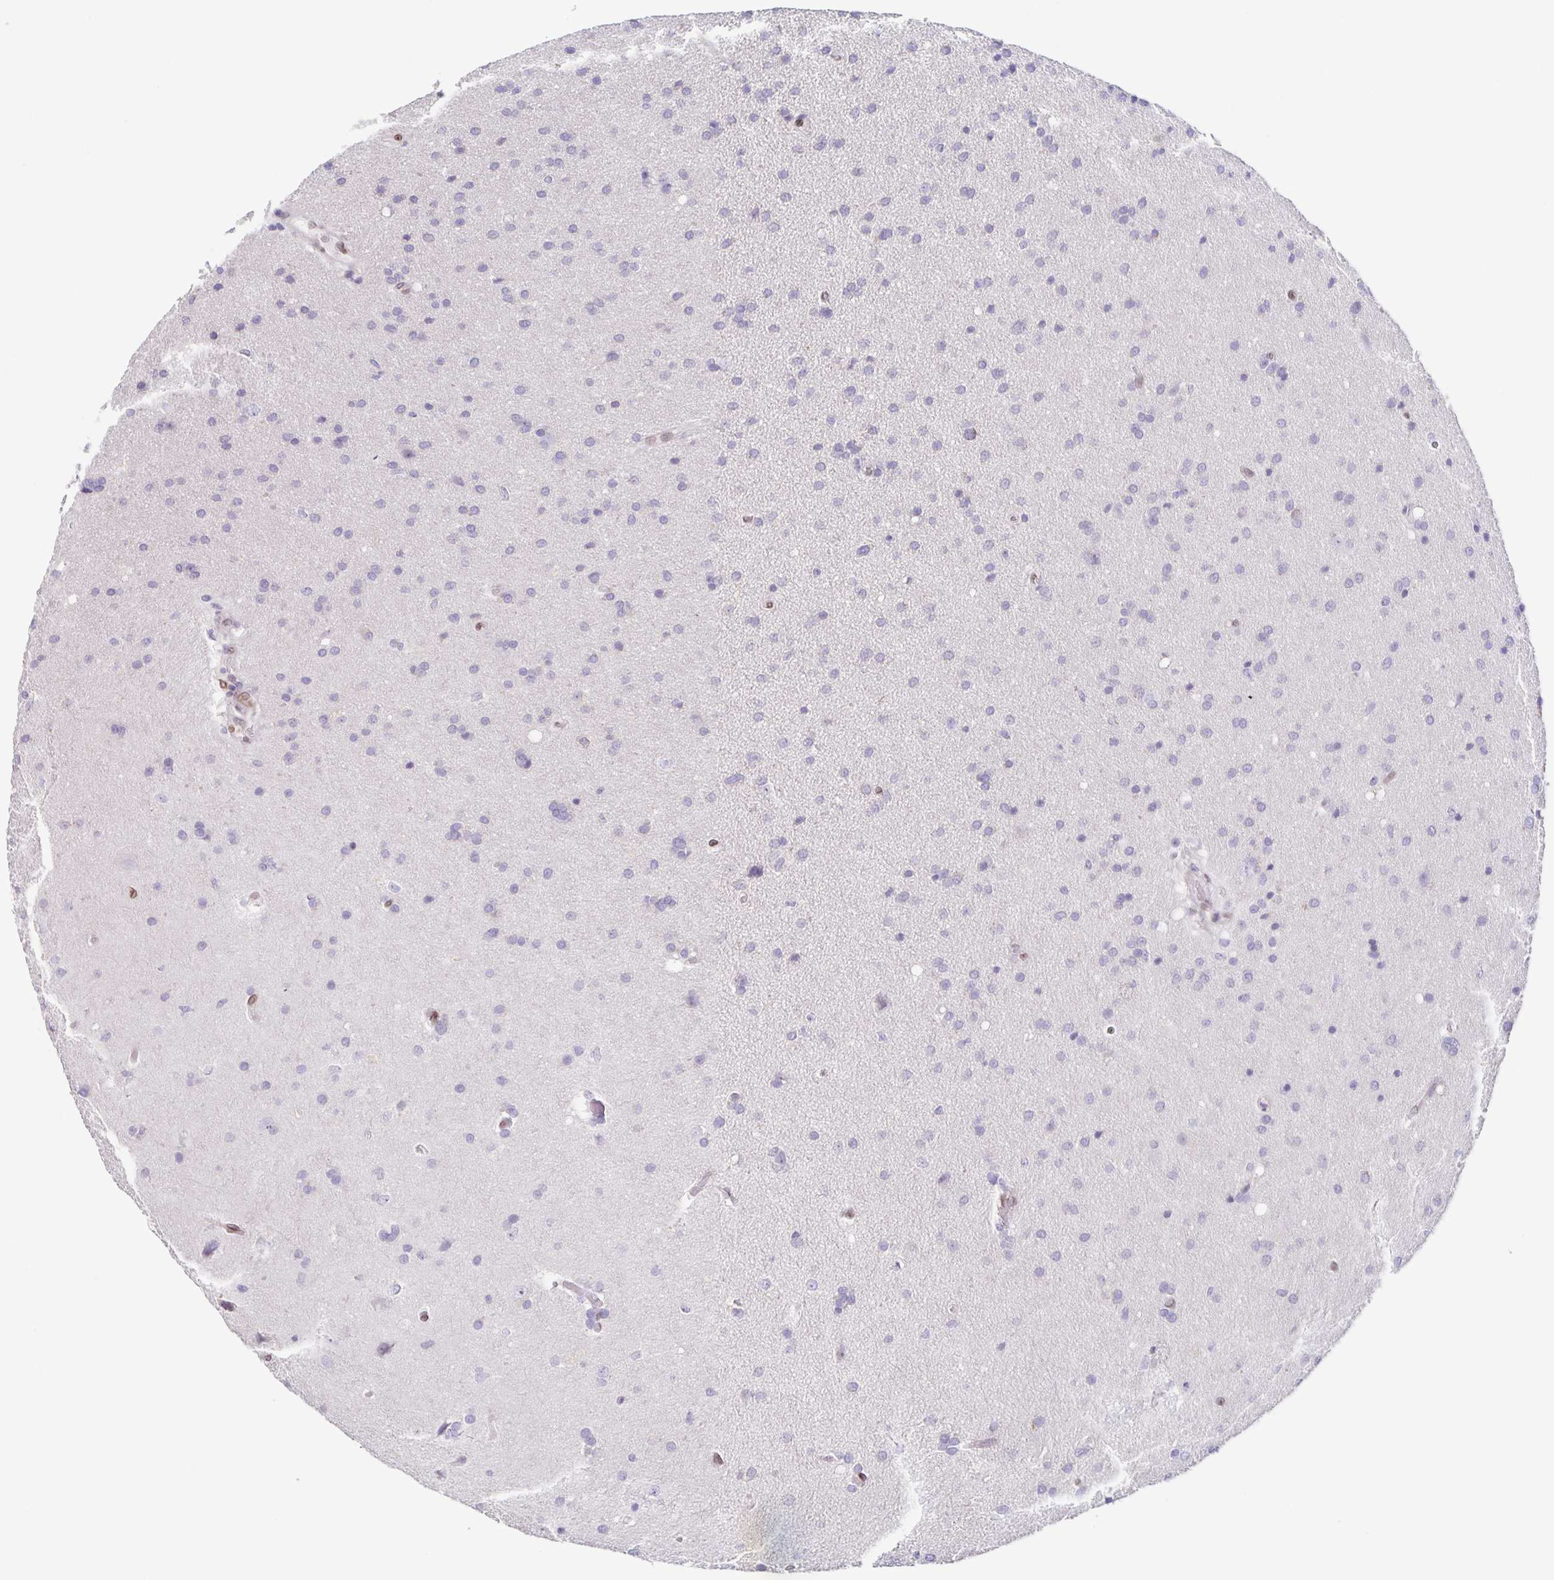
{"staining": {"intensity": "negative", "quantity": "none", "location": "none"}, "tissue": "glioma", "cell_type": "Tumor cells", "image_type": "cancer", "snomed": [{"axis": "morphology", "description": "Glioma, malignant, Low grade"}, {"axis": "topography", "description": "Brain"}], "caption": "IHC photomicrograph of neoplastic tissue: human glioma stained with DAB (3,3'-diaminobenzidine) reveals no significant protein expression in tumor cells.", "gene": "SYNE2", "patient": {"sex": "female", "age": 54}}